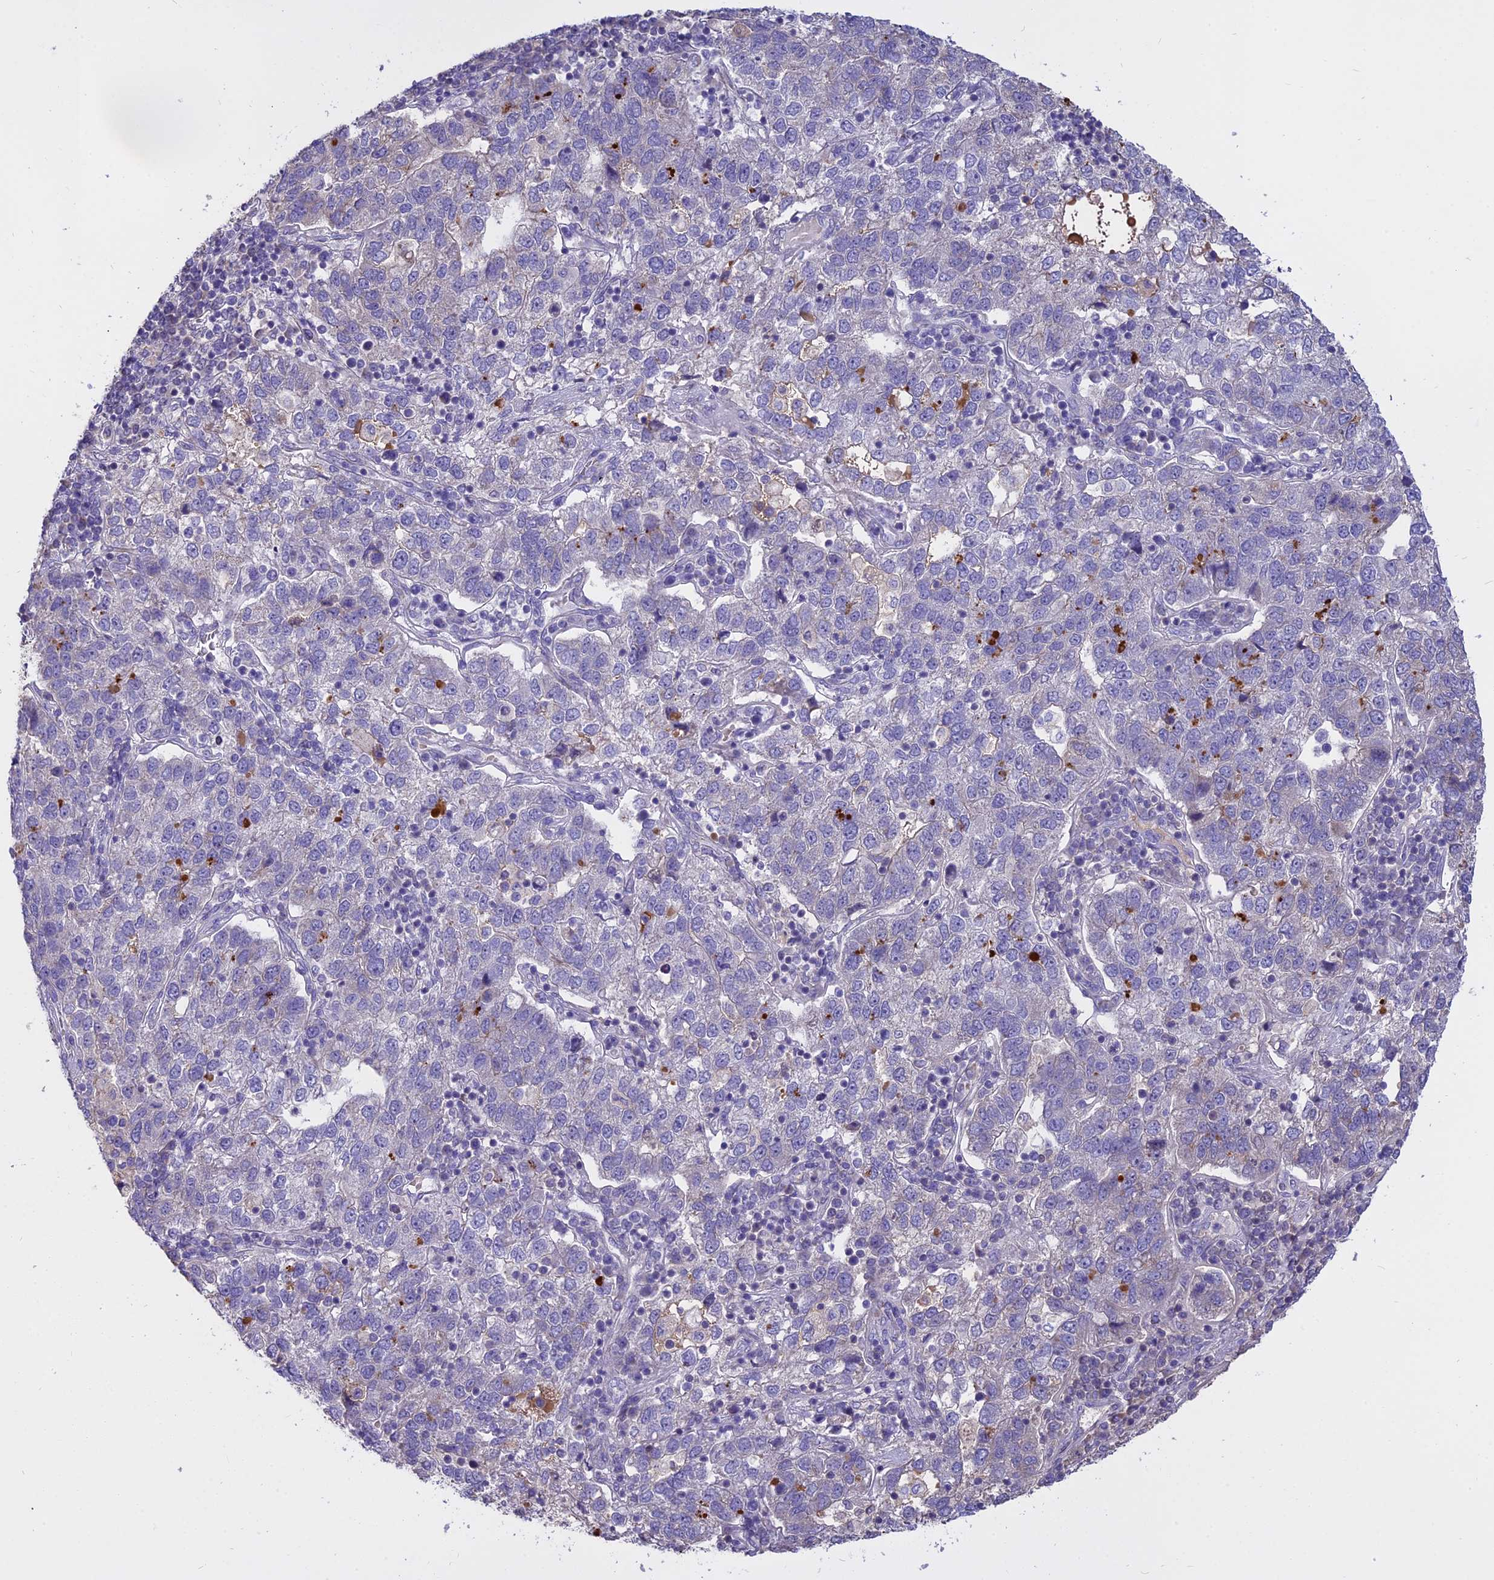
{"staining": {"intensity": "moderate", "quantity": "<25%", "location": "cytoplasmic/membranous"}, "tissue": "pancreatic cancer", "cell_type": "Tumor cells", "image_type": "cancer", "snomed": [{"axis": "morphology", "description": "Adenocarcinoma, NOS"}, {"axis": "topography", "description": "Pancreas"}], "caption": "High-power microscopy captured an immunohistochemistry (IHC) histopathology image of adenocarcinoma (pancreatic), revealing moderate cytoplasmic/membranous staining in approximately <25% of tumor cells.", "gene": "WFDC2", "patient": {"sex": "female", "age": 61}}